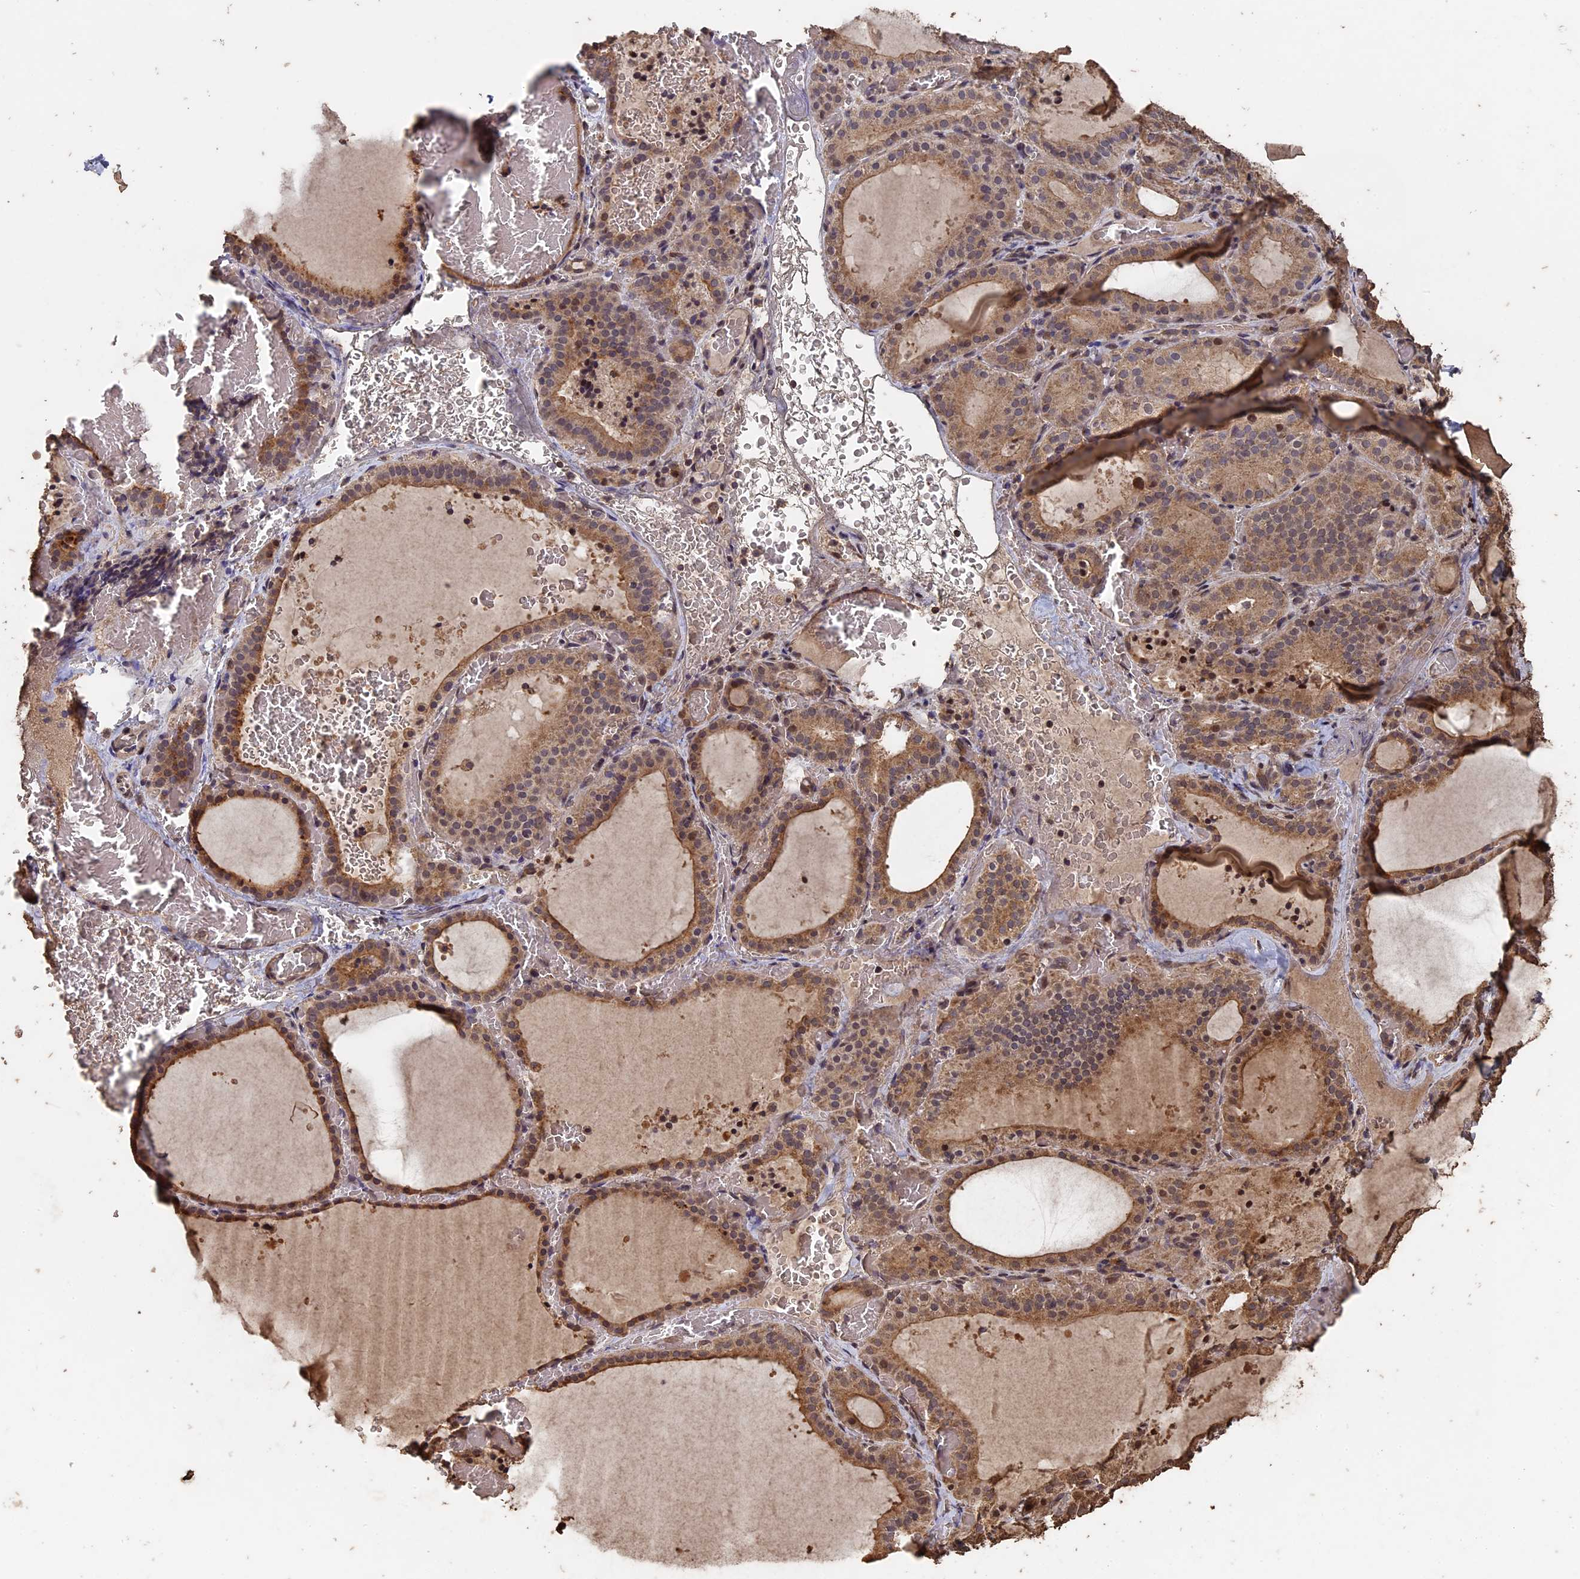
{"staining": {"intensity": "moderate", "quantity": ">75%", "location": "cytoplasmic/membranous"}, "tissue": "thyroid gland", "cell_type": "Glandular cells", "image_type": "normal", "snomed": [{"axis": "morphology", "description": "Normal tissue, NOS"}, {"axis": "topography", "description": "Thyroid gland"}], "caption": "Thyroid gland stained for a protein displays moderate cytoplasmic/membranous positivity in glandular cells. The staining was performed using DAB, with brown indicating positive protein expression. Nuclei are stained blue with hematoxylin.", "gene": "HUNK", "patient": {"sex": "female", "age": 39}}